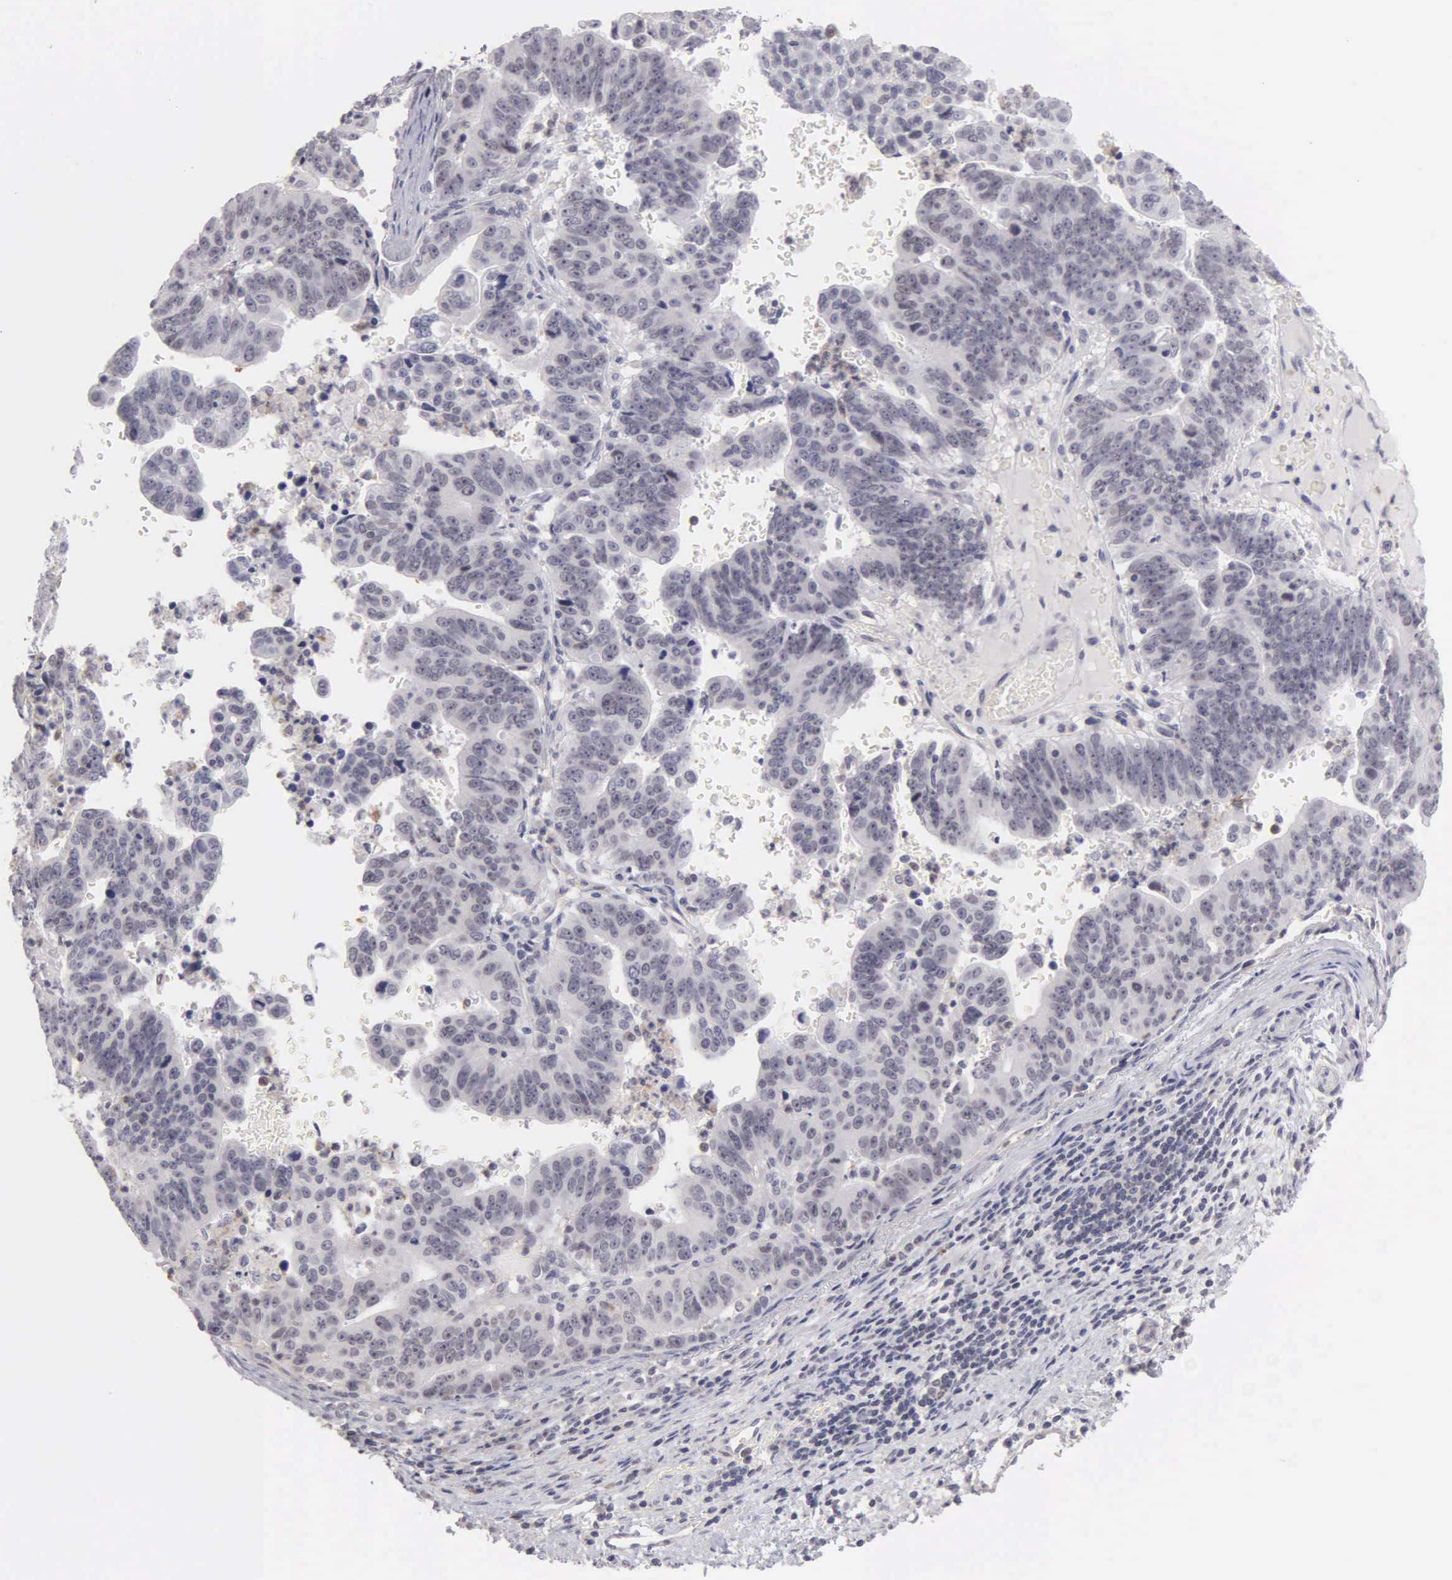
{"staining": {"intensity": "negative", "quantity": "none", "location": "none"}, "tissue": "stomach cancer", "cell_type": "Tumor cells", "image_type": "cancer", "snomed": [{"axis": "morphology", "description": "Adenocarcinoma, NOS"}, {"axis": "topography", "description": "Stomach, upper"}], "caption": "A histopathology image of human stomach cancer (adenocarcinoma) is negative for staining in tumor cells.", "gene": "BRD1", "patient": {"sex": "female", "age": 50}}